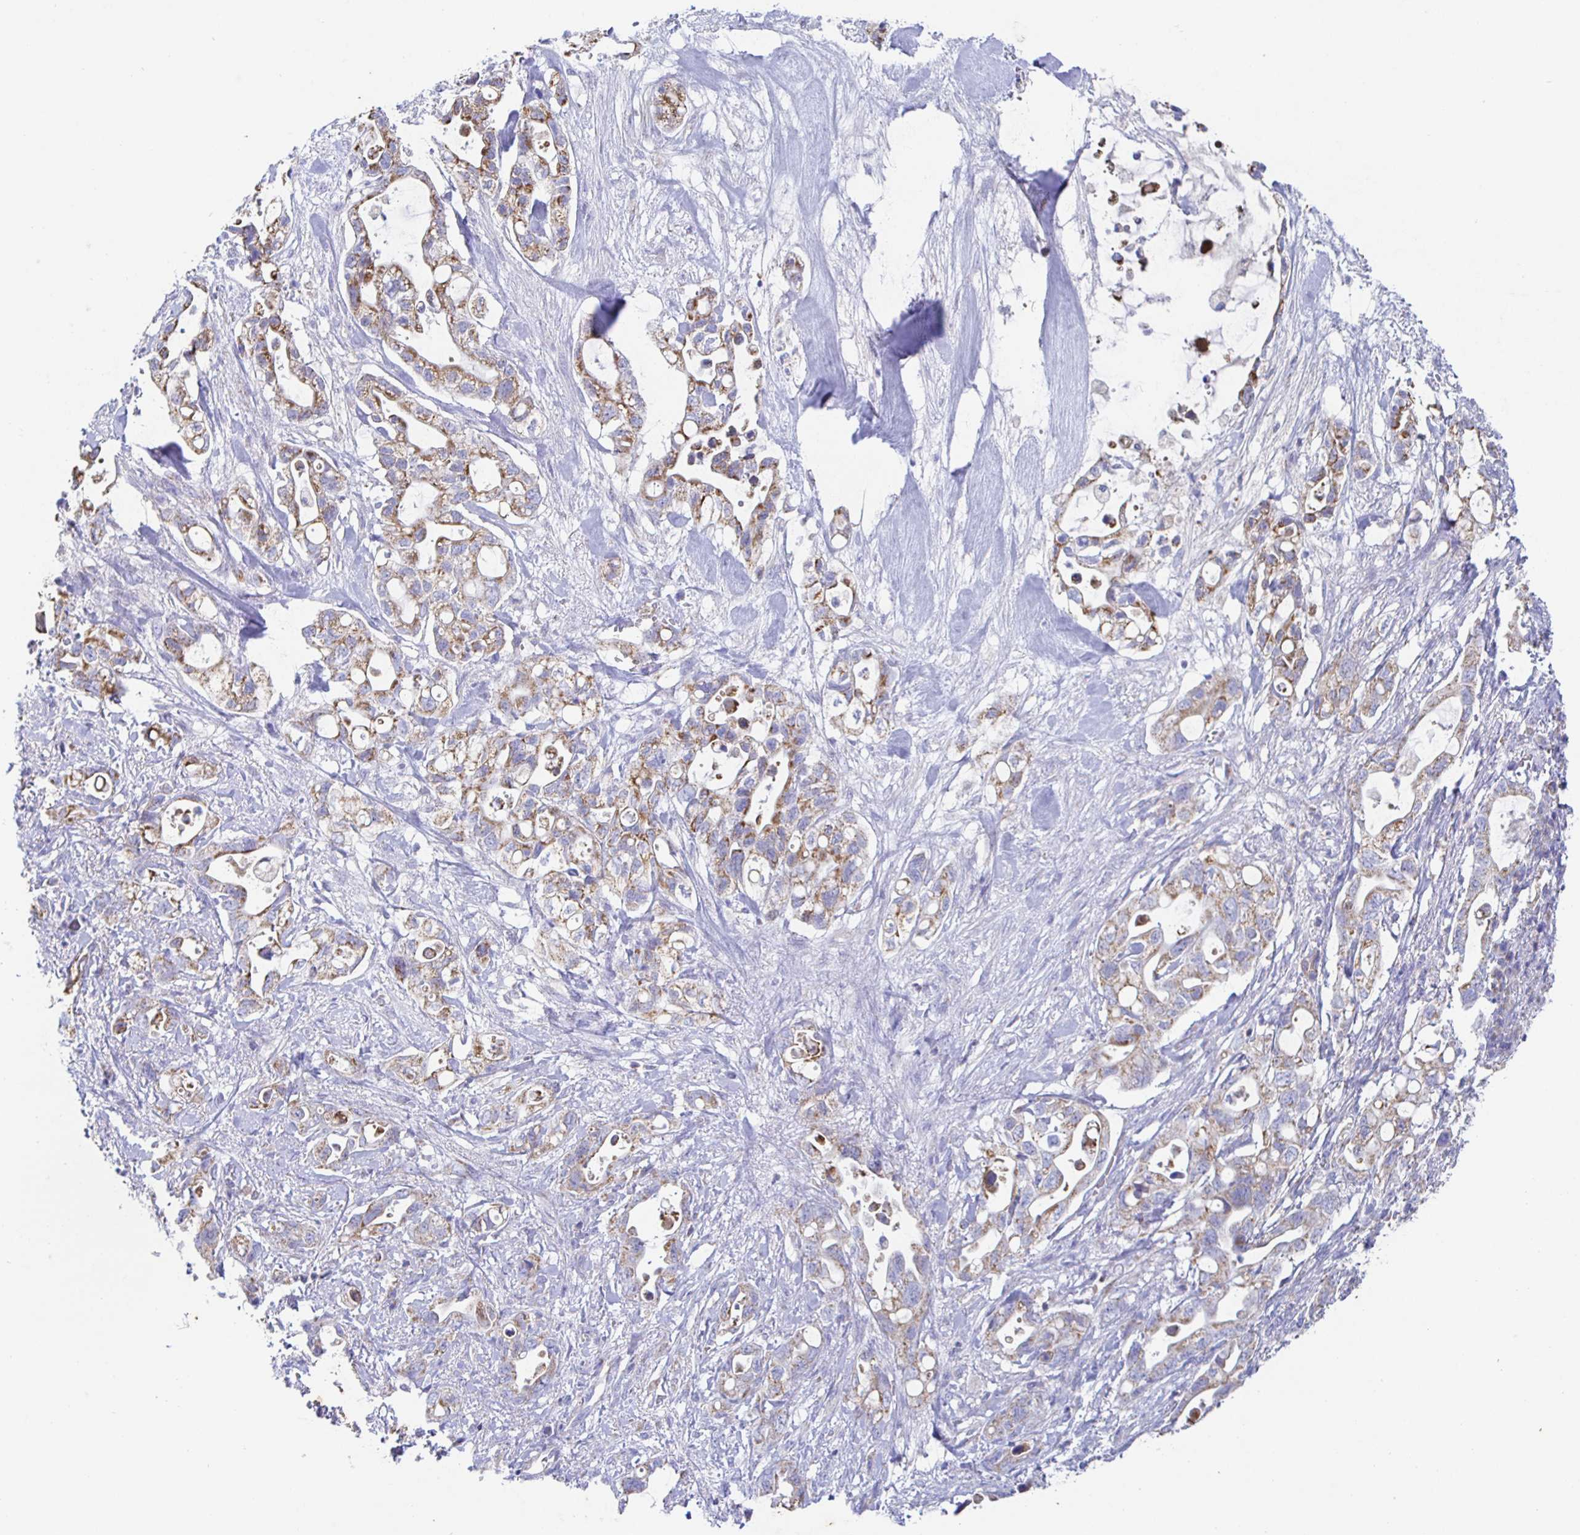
{"staining": {"intensity": "moderate", "quantity": "25%-75%", "location": "cytoplasmic/membranous"}, "tissue": "pancreatic cancer", "cell_type": "Tumor cells", "image_type": "cancer", "snomed": [{"axis": "morphology", "description": "Adenocarcinoma, NOS"}, {"axis": "topography", "description": "Pancreas"}], "caption": "A brown stain labels moderate cytoplasmic/membranous positivity of a protein in pancreatic adenocarcinoma tumor cells. (Brightfield microscopy of DAB IHC at high magnification).", "gene": "SYNGR4", "patient": {"sex": "female", "age": 72}}